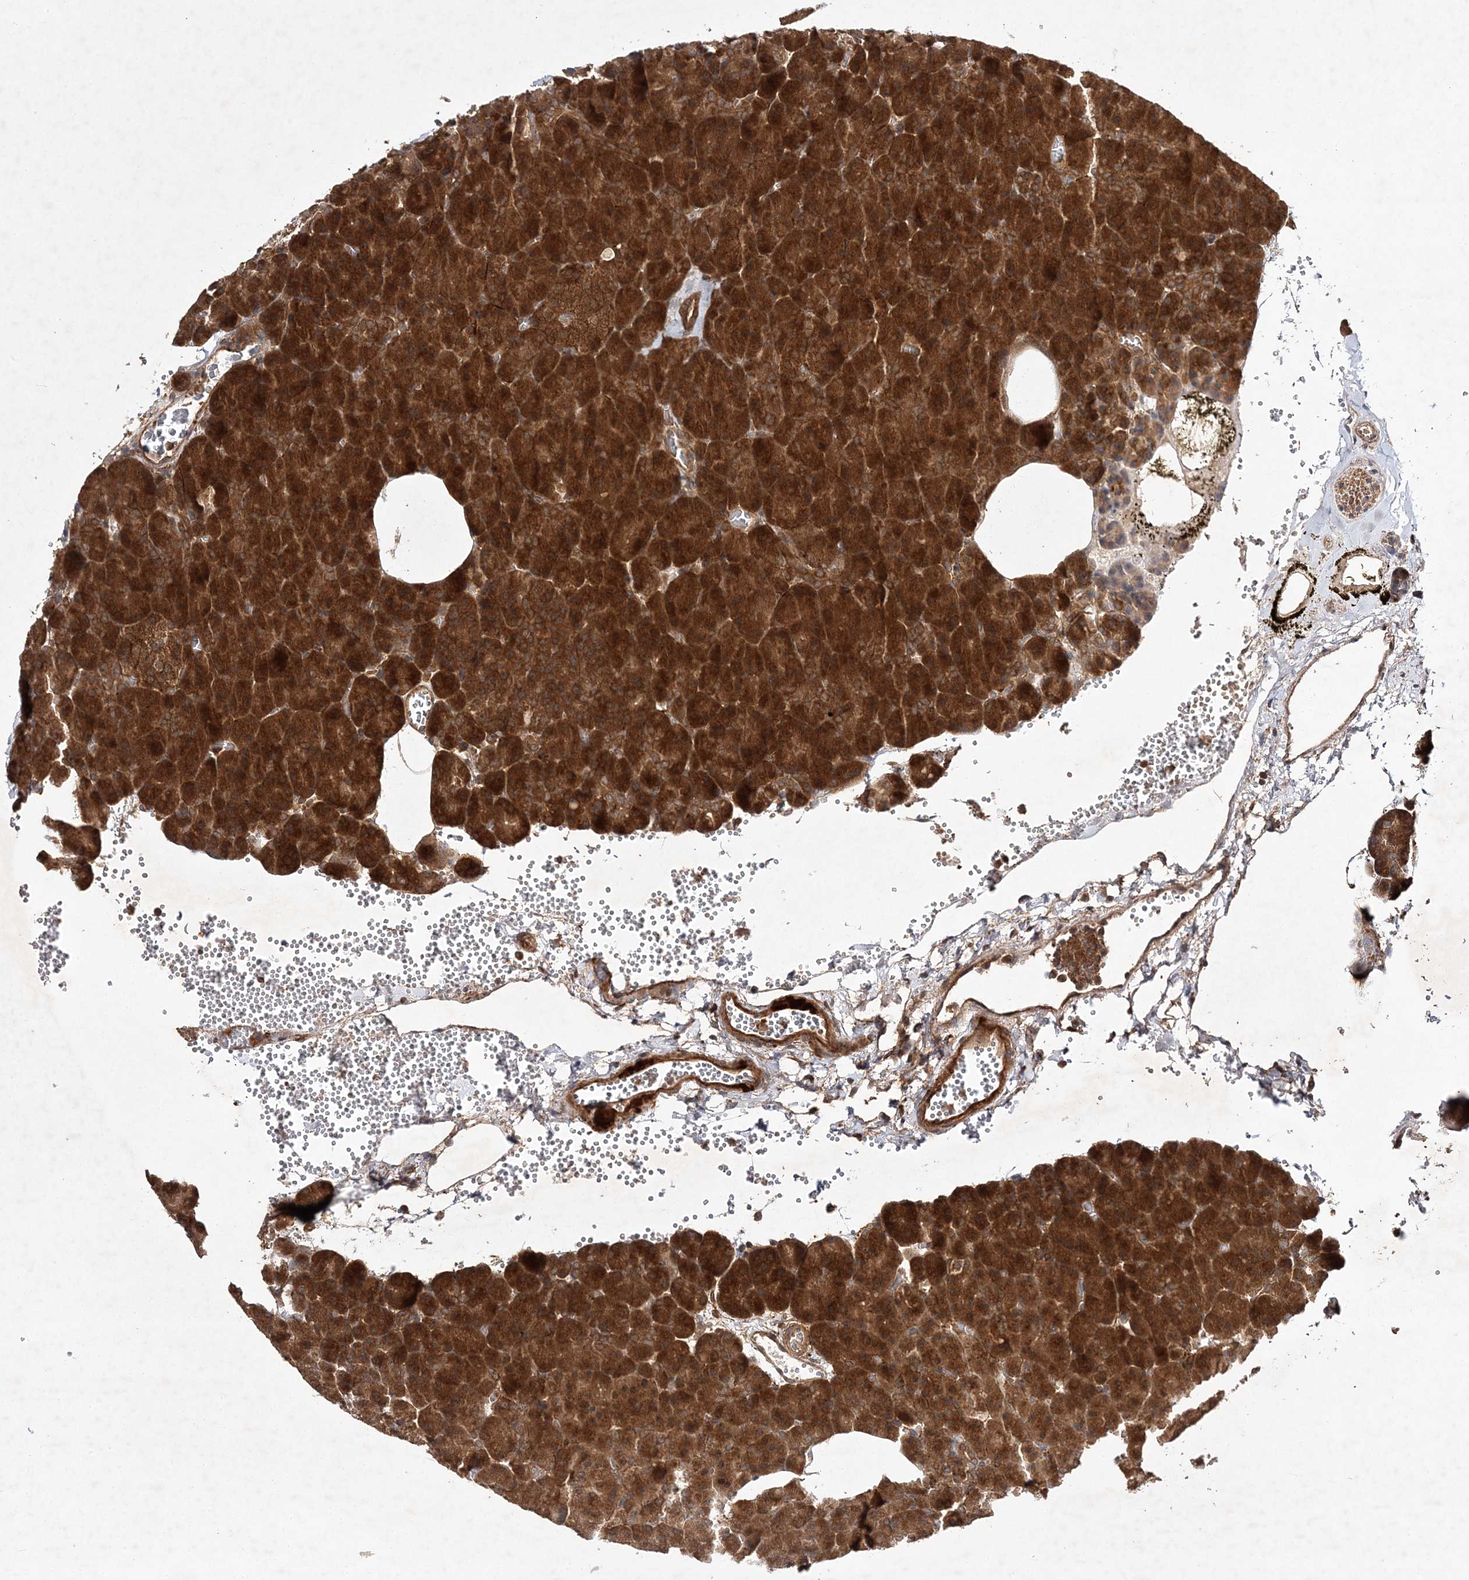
{"staining": {"intensity": "strong", "quantity": ">75%", "location": "cytoplasmic/membranous"}, "tissue": "pancreas", "cell_type": "Exocrine glandular cells", "image_type": "normal", "snomed": [{"axis": "morphology", "description": "Normal tissue, NOS"}, {"axis": "morphology", "description": "Carcinoid, malignant, NOS"}, {"axis": "topography", "description": "Pancreas"}], "caption": "Pancreas stained for a protein demonstrates strong cytoplasmic/membranous positivity in exocrine glandular cells.", "gene": "TMEM9B", "patient": {"sex": "female", "age": 35}}